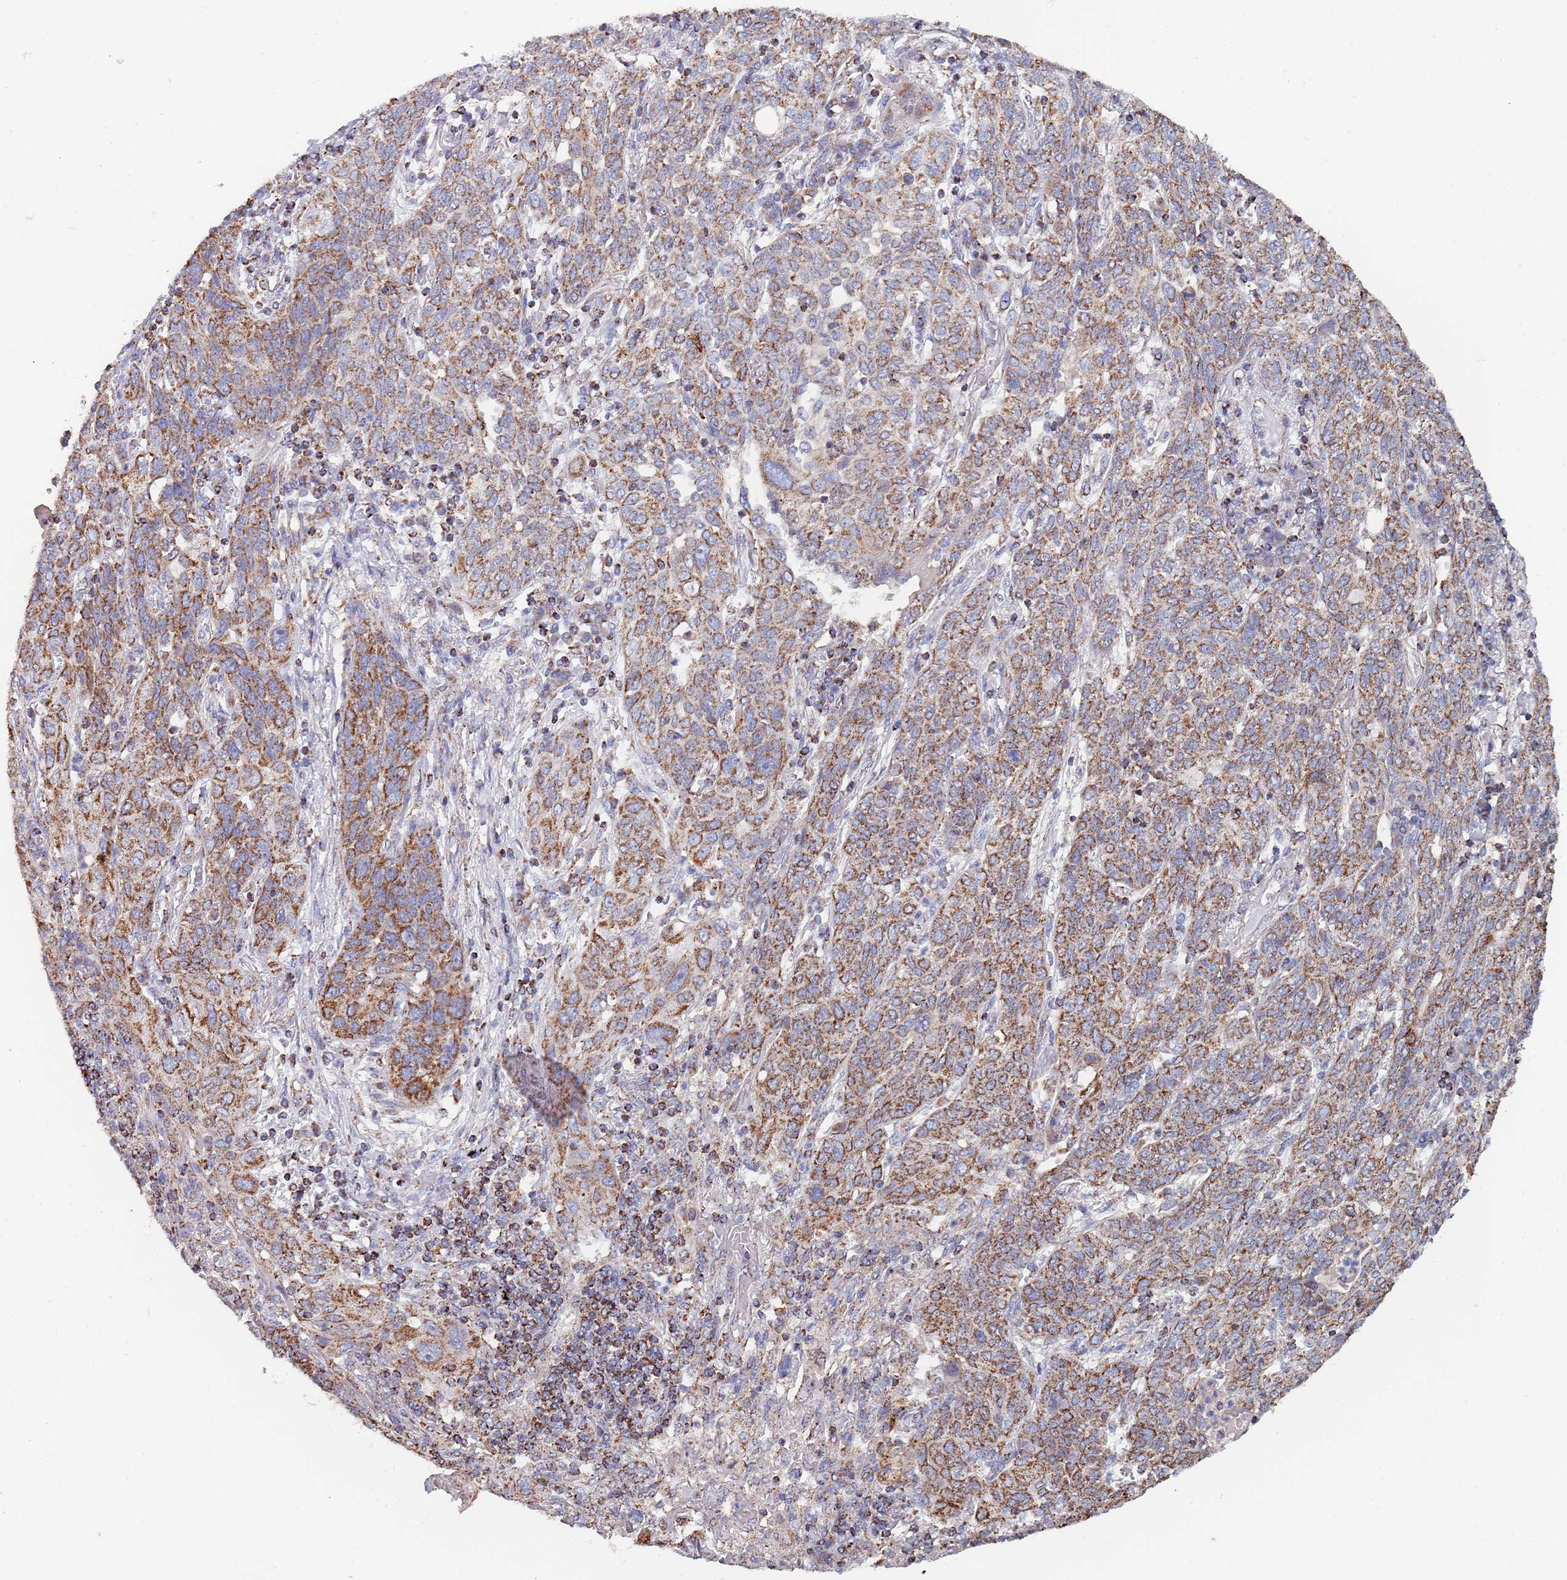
{"staining": {"intensity": "moderate", "quantity": ">75%", "location": "cytoplasmic/membranous"}, "tissue": "lung cancer", "cell_type": "Tumor cells", "image_type": "cancer", "snomed": [{"axis": "morphology", "description": "Squamous cell carcinoma, NOS"}, {"axis": "topography", "description": "Lung"}], "caption": "Immunohistochemical staining of lung squamous cell carcinoma reveals medium levels of moderate cytoplasmic/membranous positivity in approximately >75% of tumor cells. (IHC, brightfield microscopy, high magnification).", "gene": "PGP", "patient": {"sex": "female", "age": 70}}